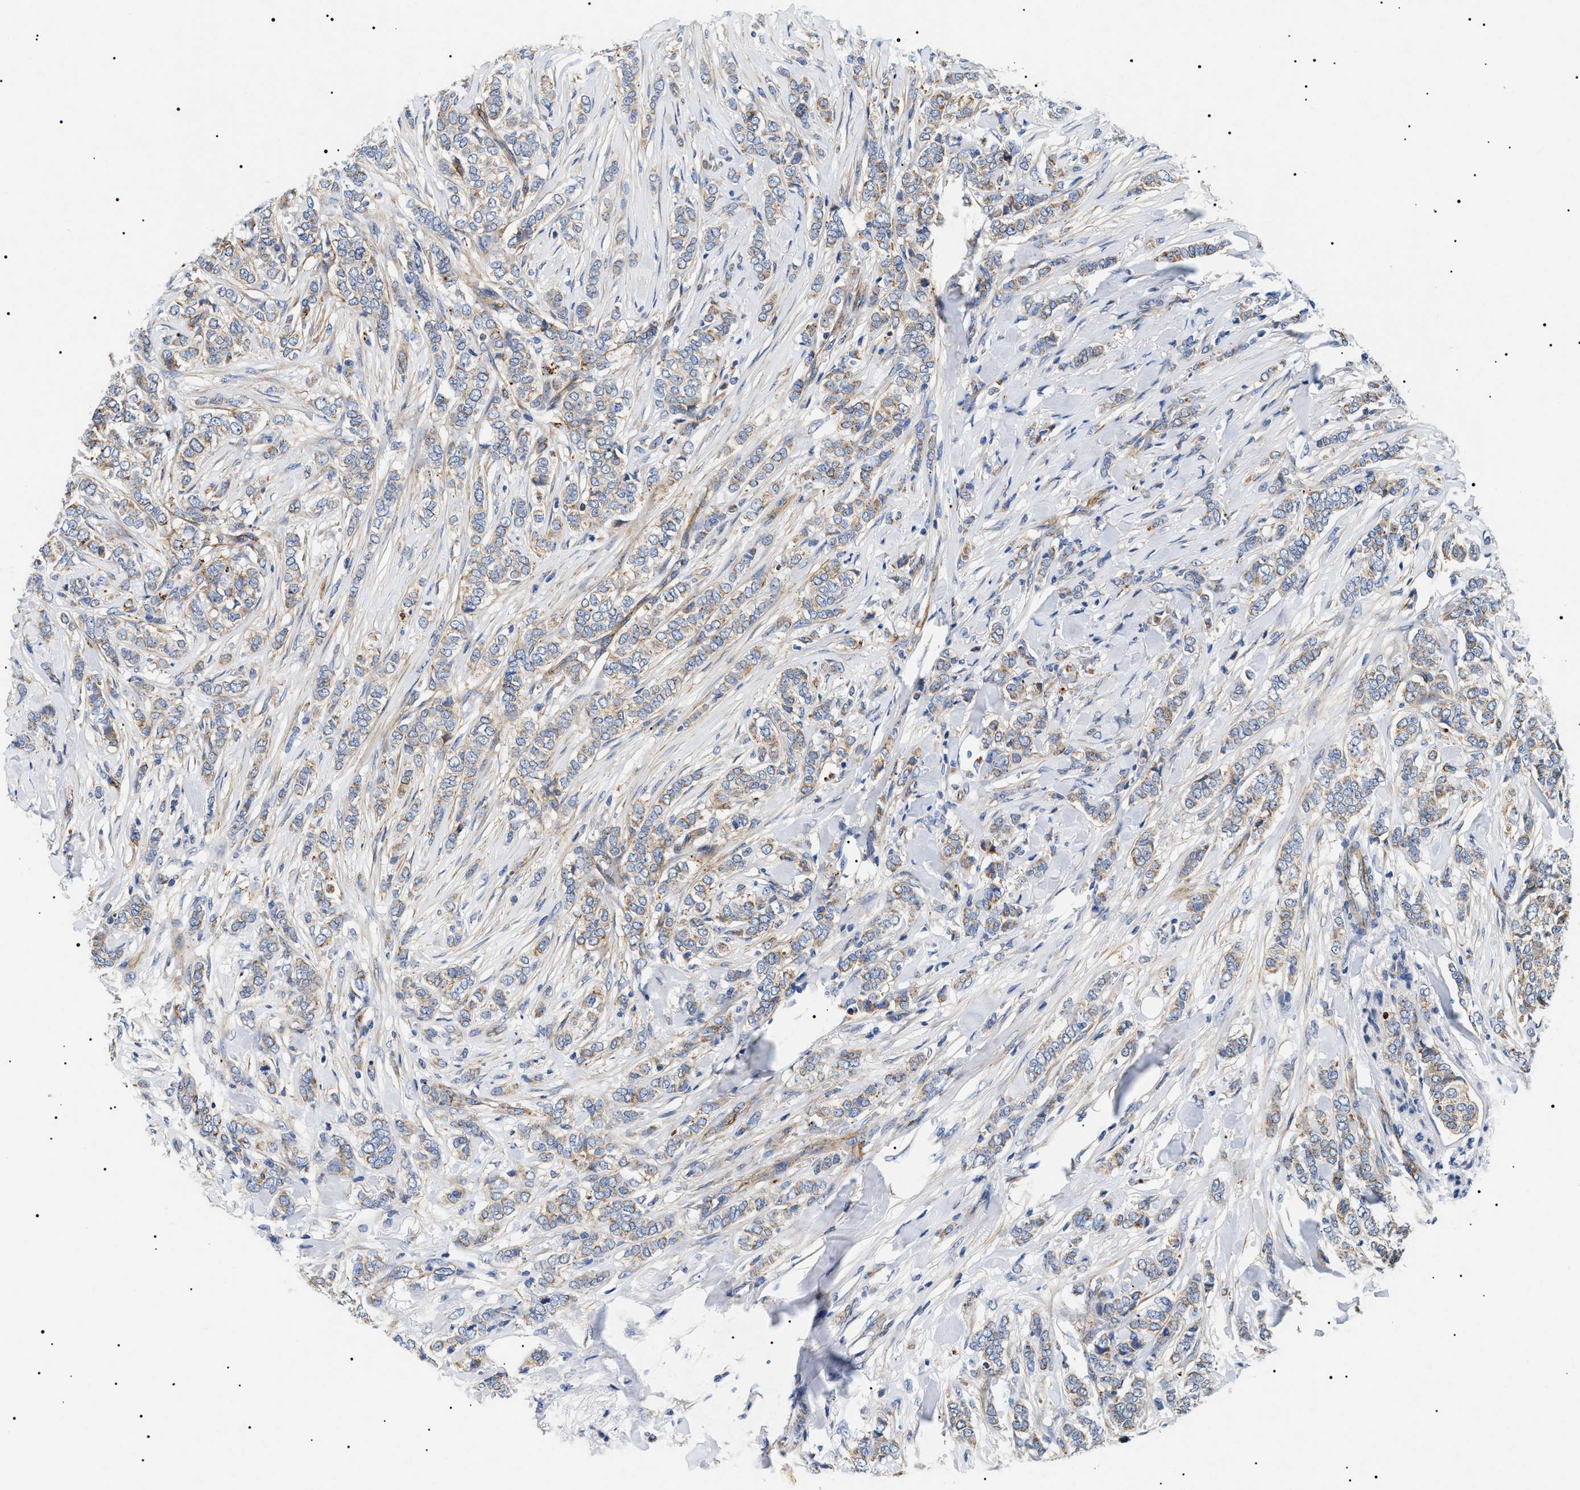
{"staining": {"intensity": "weak", "quantity": "25%-75%", "location": "cytoplasmic/membranous"}, "tissue": "breast cancer", "cell_type": "Tumor cells", "image_type": "cancer", "snomed": [{"axis": "morphology", "description": "Lobular carcinoma"}, {"axis": "topography", "description": "Skin"}, {"axis": "topography", "description": "Breast"}], "caption": "Weak cytoplasmic/membranous positivity for a protein is present in about 25%-75% of tumor cells of breast cancer (lobular carcinoma) using IHC.", "gene": "TMEM222", "patient": {"sex": "female", "age": 46}}